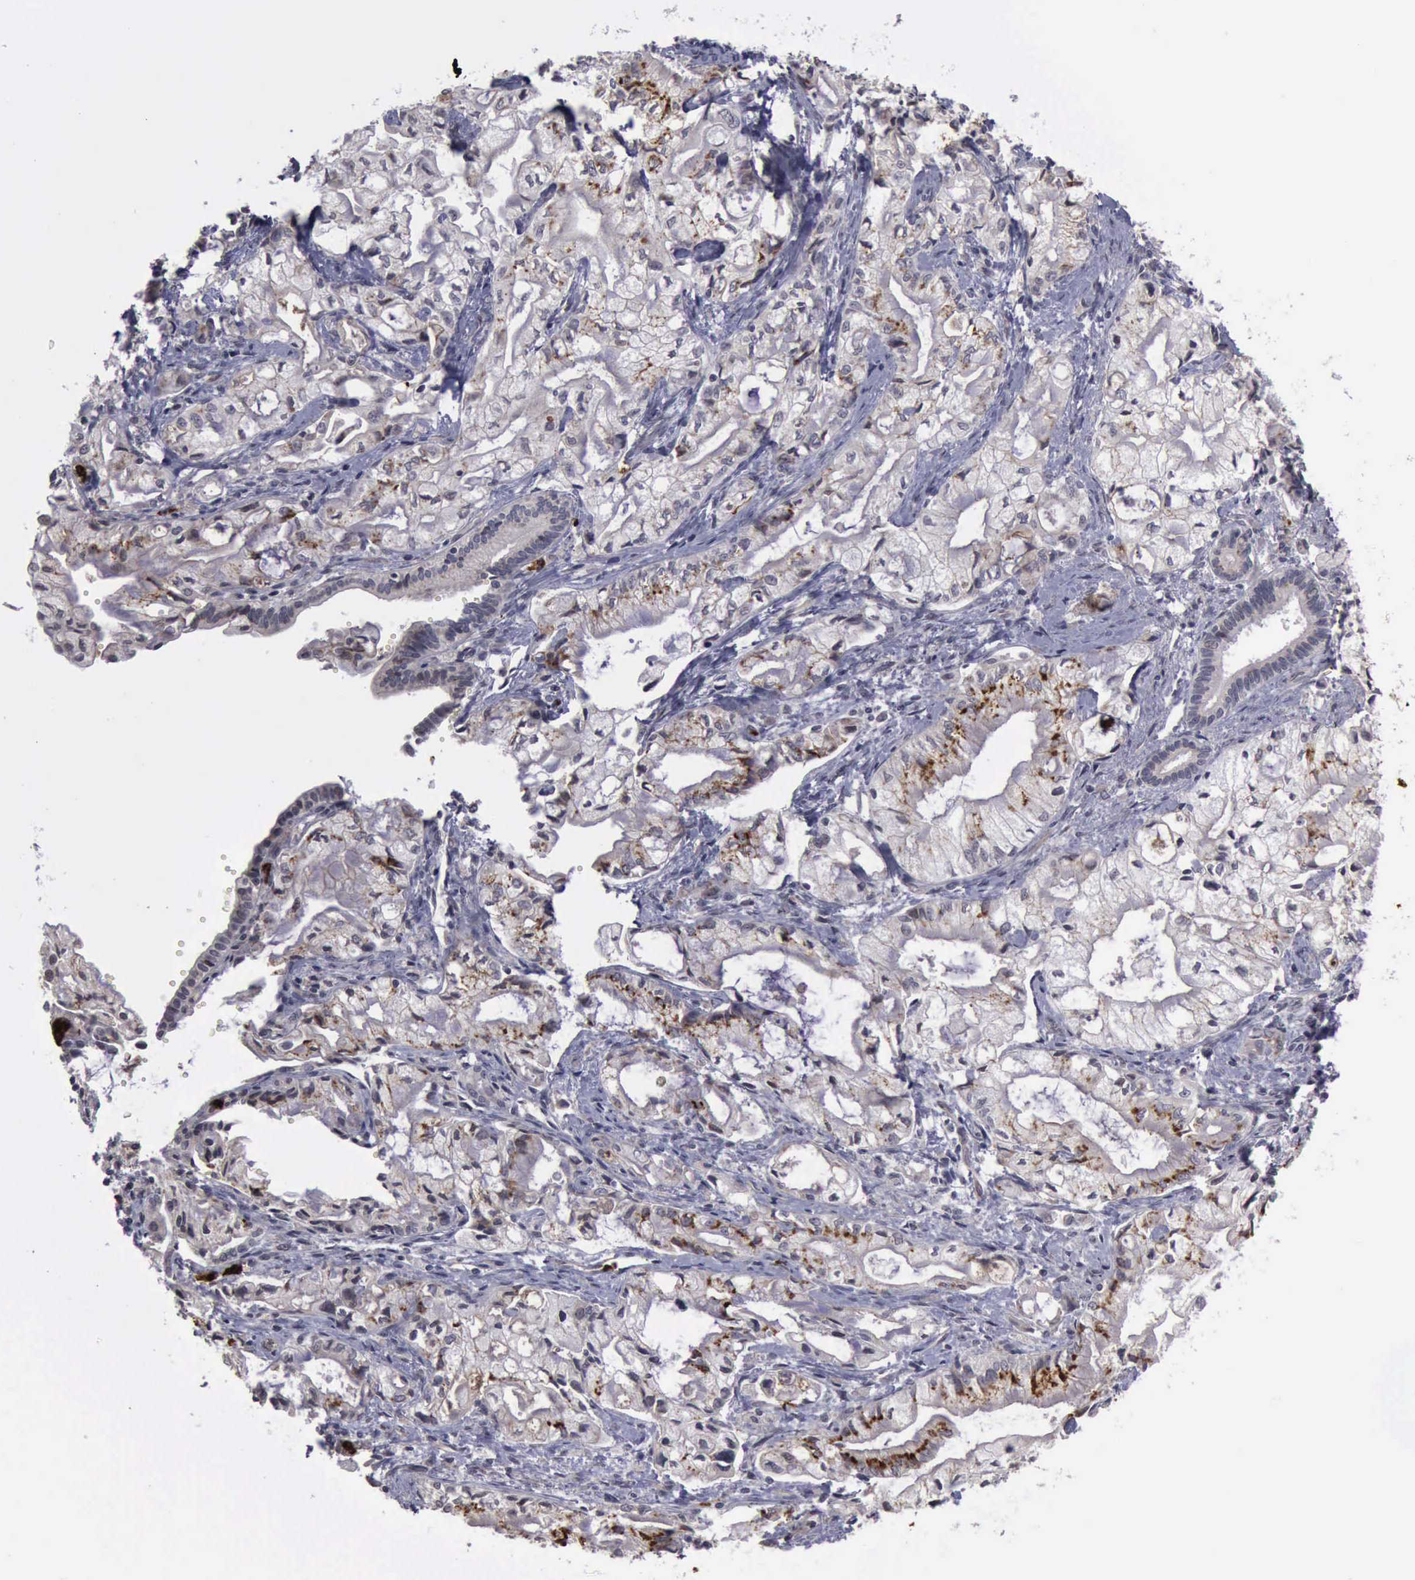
{"staining": {"intensity": "negative", "quantity": "none", "location": "none"}, "tissue": "pancreatic cancer", "cell_type": "Tumor cells", "image_type": "cancer", "snomed": [{"axis": "morphology", "description": "Adenocarcinoma, NOS"}, {"axis": "topography", "description": "Pancreas"}], "caption": "The photomicrograph demonstrates no staining of tumor cells in pancreatic cancer (adenocarcinoma).", "gene": "MMP9", "patient": {"sex": "male", "age": 79}}